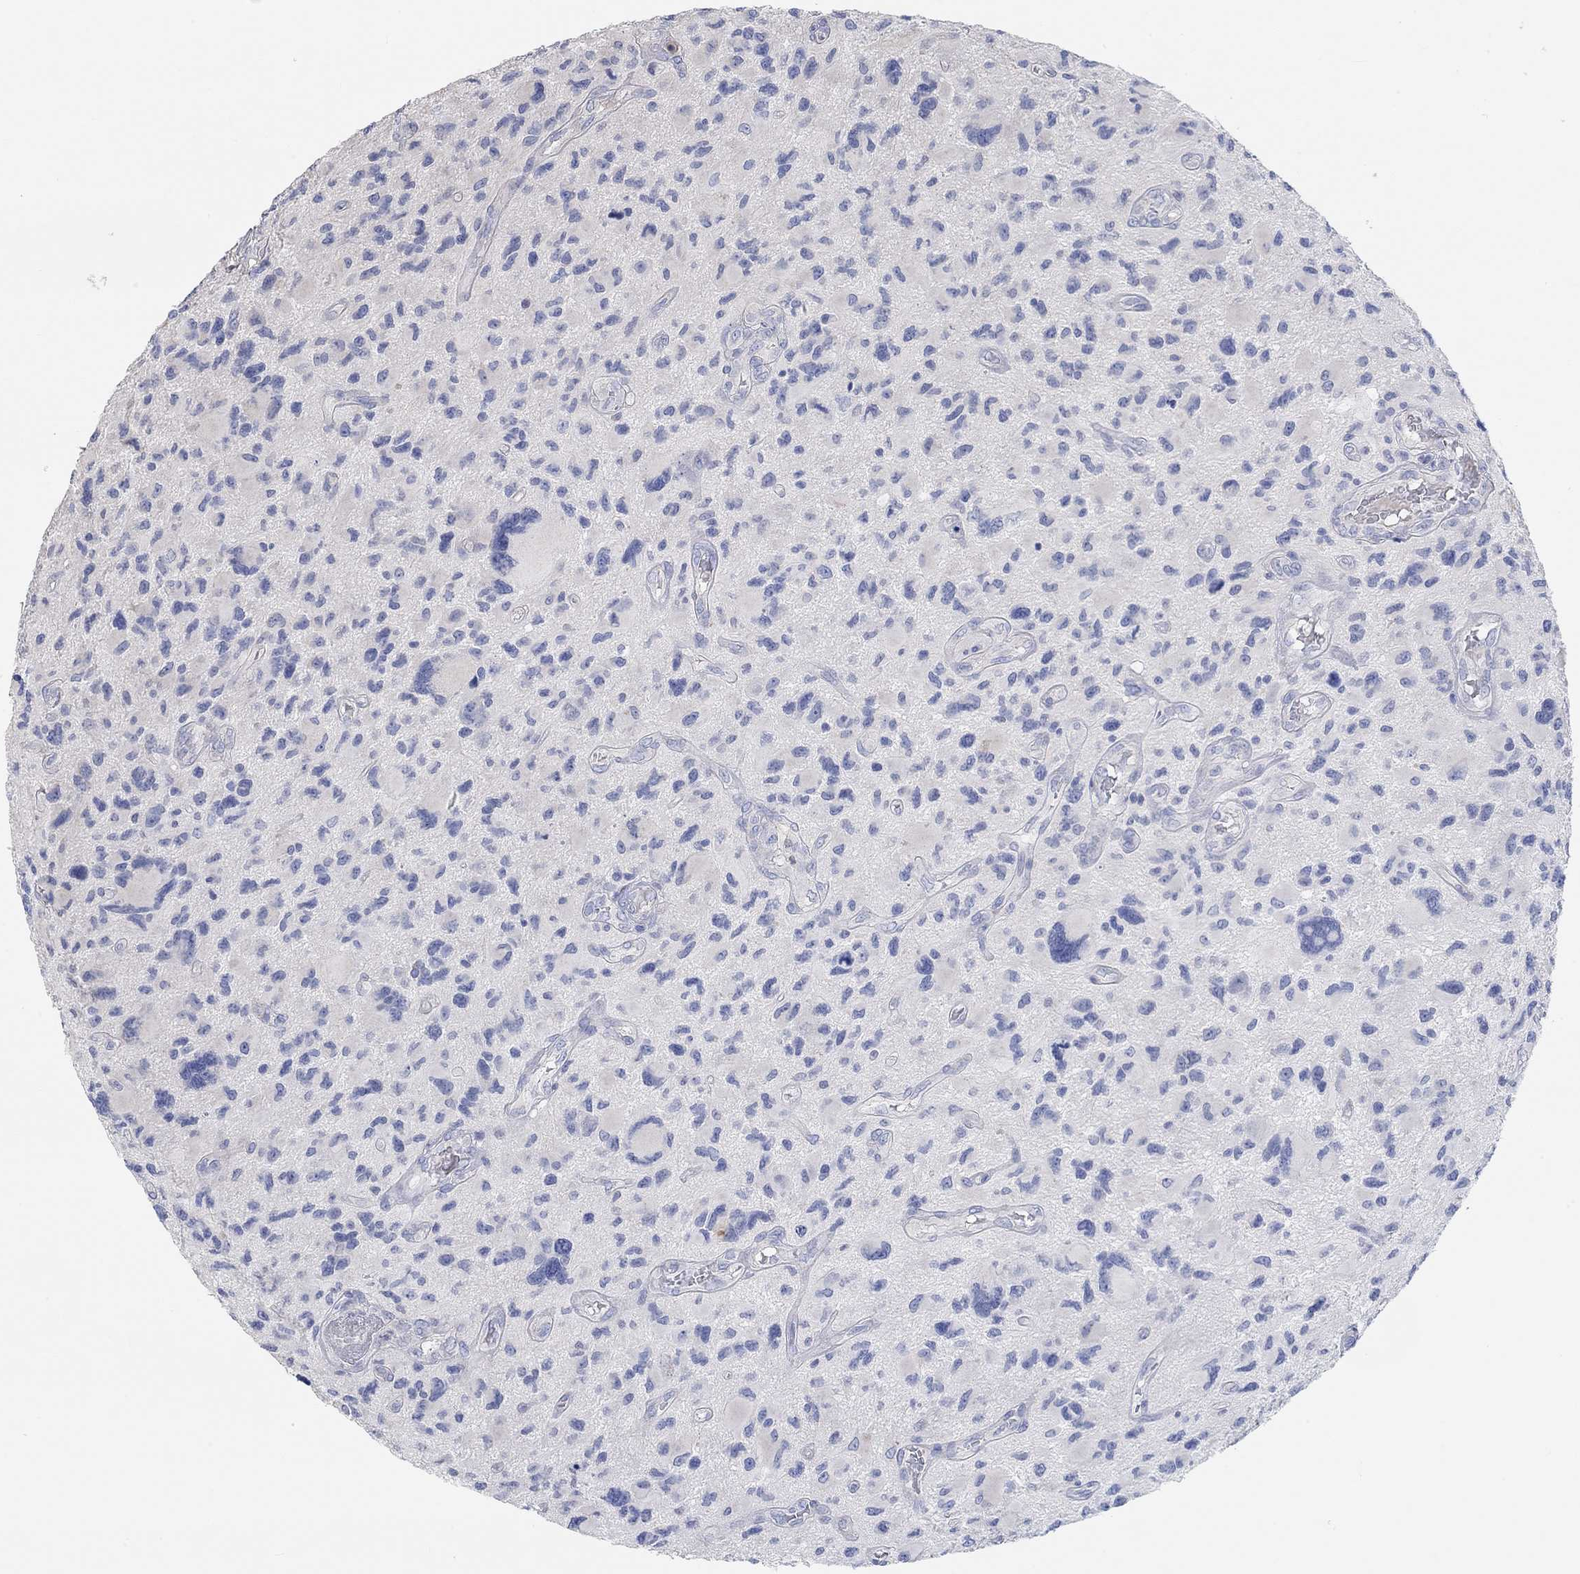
{"staining": {"intensity": "negative", "quantity": "none", "location": "none"}, "tissue": "glioma", "cell_type": "Tumor cells", "image_type": "cancer", "snomed": [{"axis": "morphology", "description": "Glioma, malignant, NOS"}, {"axis": "morphology", "description": "Glioma, malignant, High grade"}, {"axis": "topography", "description": "Brain"}], "caption": "Tumor cells show no significant protein staining in glioma. The staining is performed using DAB (3,3'-diaminobenzidine) brown chromogen with nuclei counter-stained in using hematoxylin.", "gene": "NLRP14", "patient": {"sex": "female", "age": 71}}